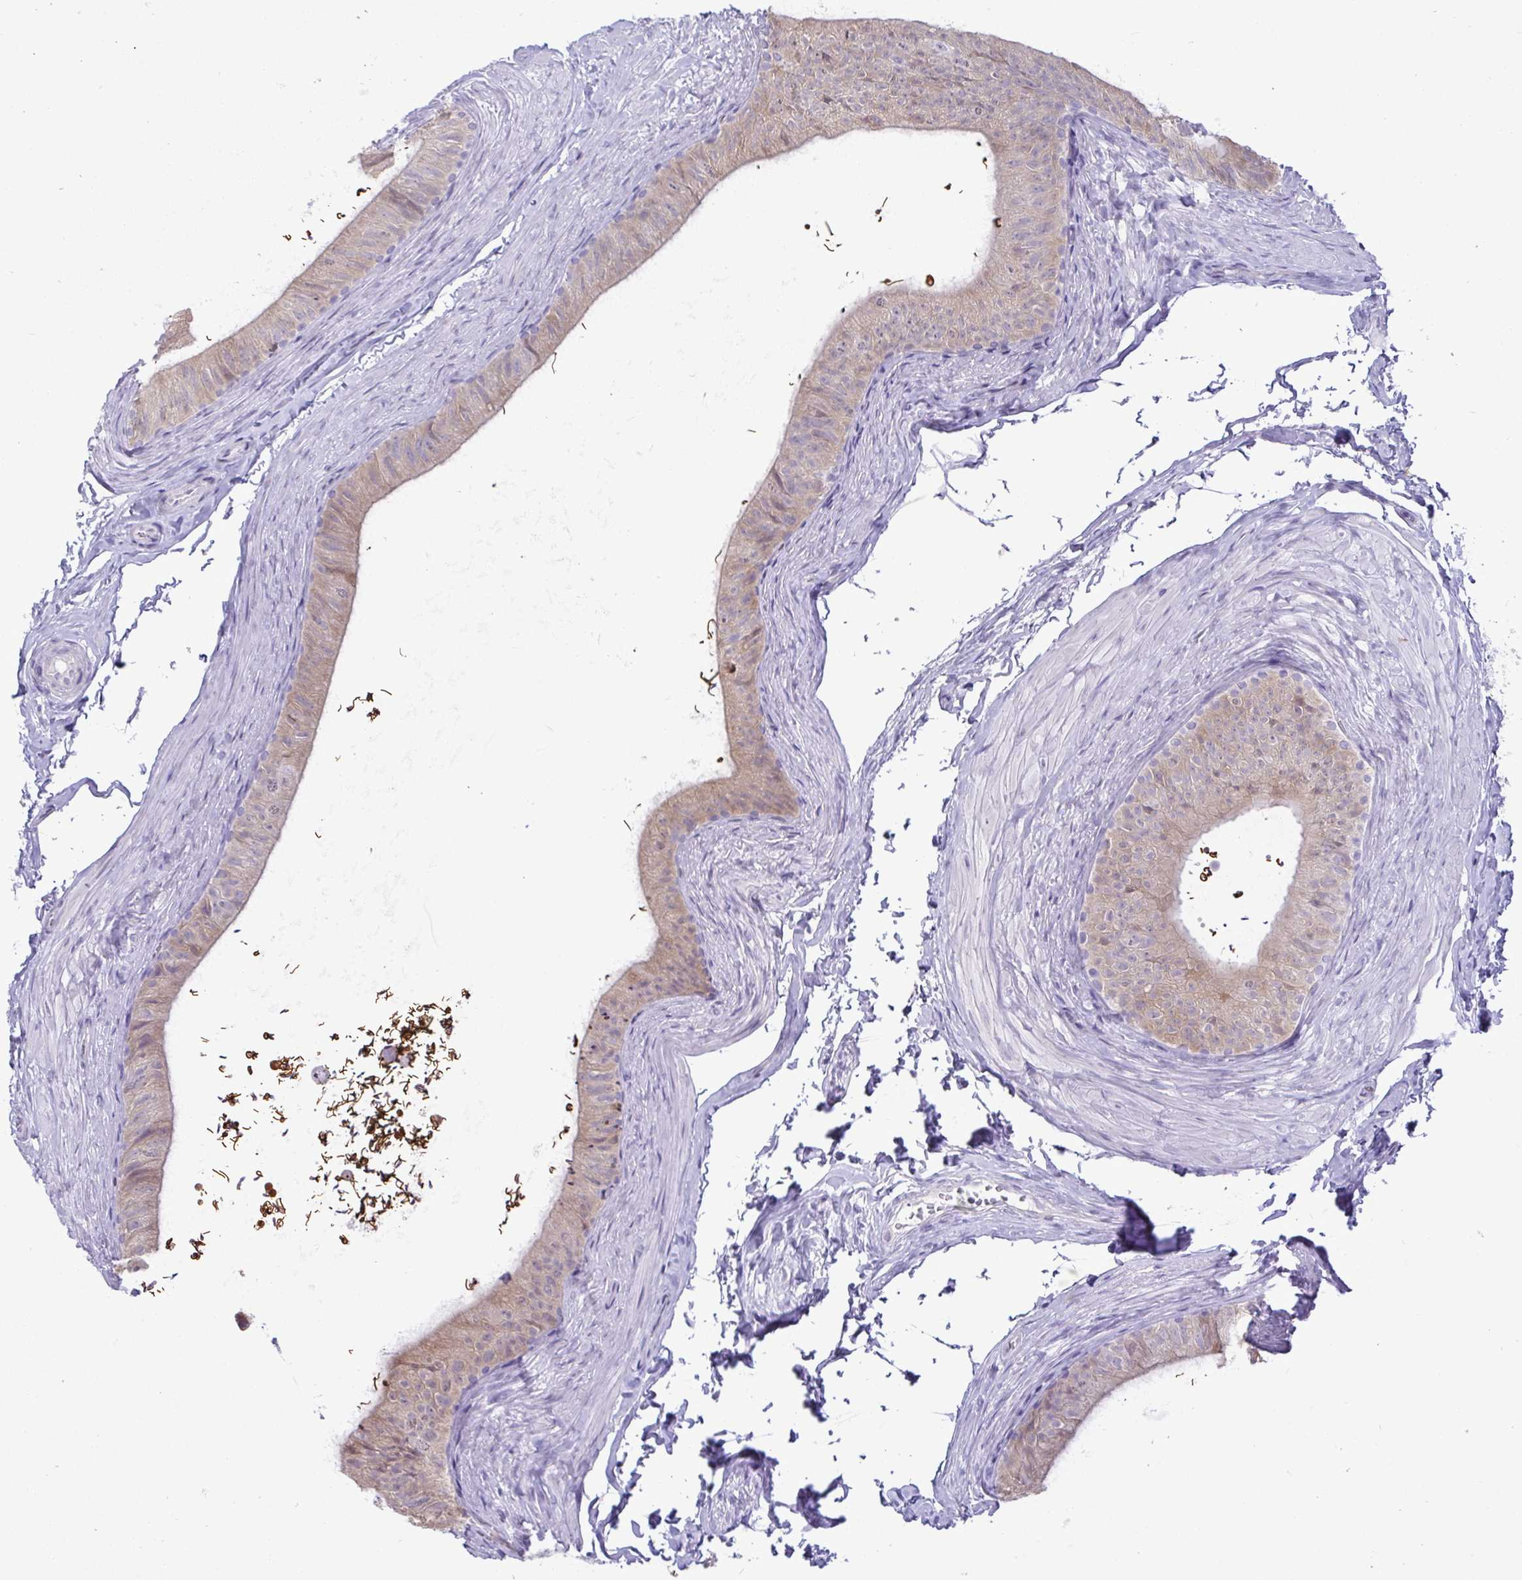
{"staining": {"intensity": "moderate", "quantity": "<25%", "location": "cytoplasmic/membranous"}, "tissue": "epididymis", "cell_type": "Glandular cells", "image_type": "normal", "snomed": [{"axis": "morphology", "description": "Normal tissue, NOS"}, {"axis": "topography", "description": "Epididymis, spermatic cord, NOS"}, {"axis": "topography", "description": "Epididymis"}, {"axis": "topography", "description": "Peripheral nerve tissue"}], "caption": "Immunohistochemical staining of benign human epididymis reveals <25% levels of moderate cytoplasmic/membranous protein positivity in approximately <25% of glandular cells.", "gene": "C4orf33", "patient": {"sex": "male", "age": 29}}